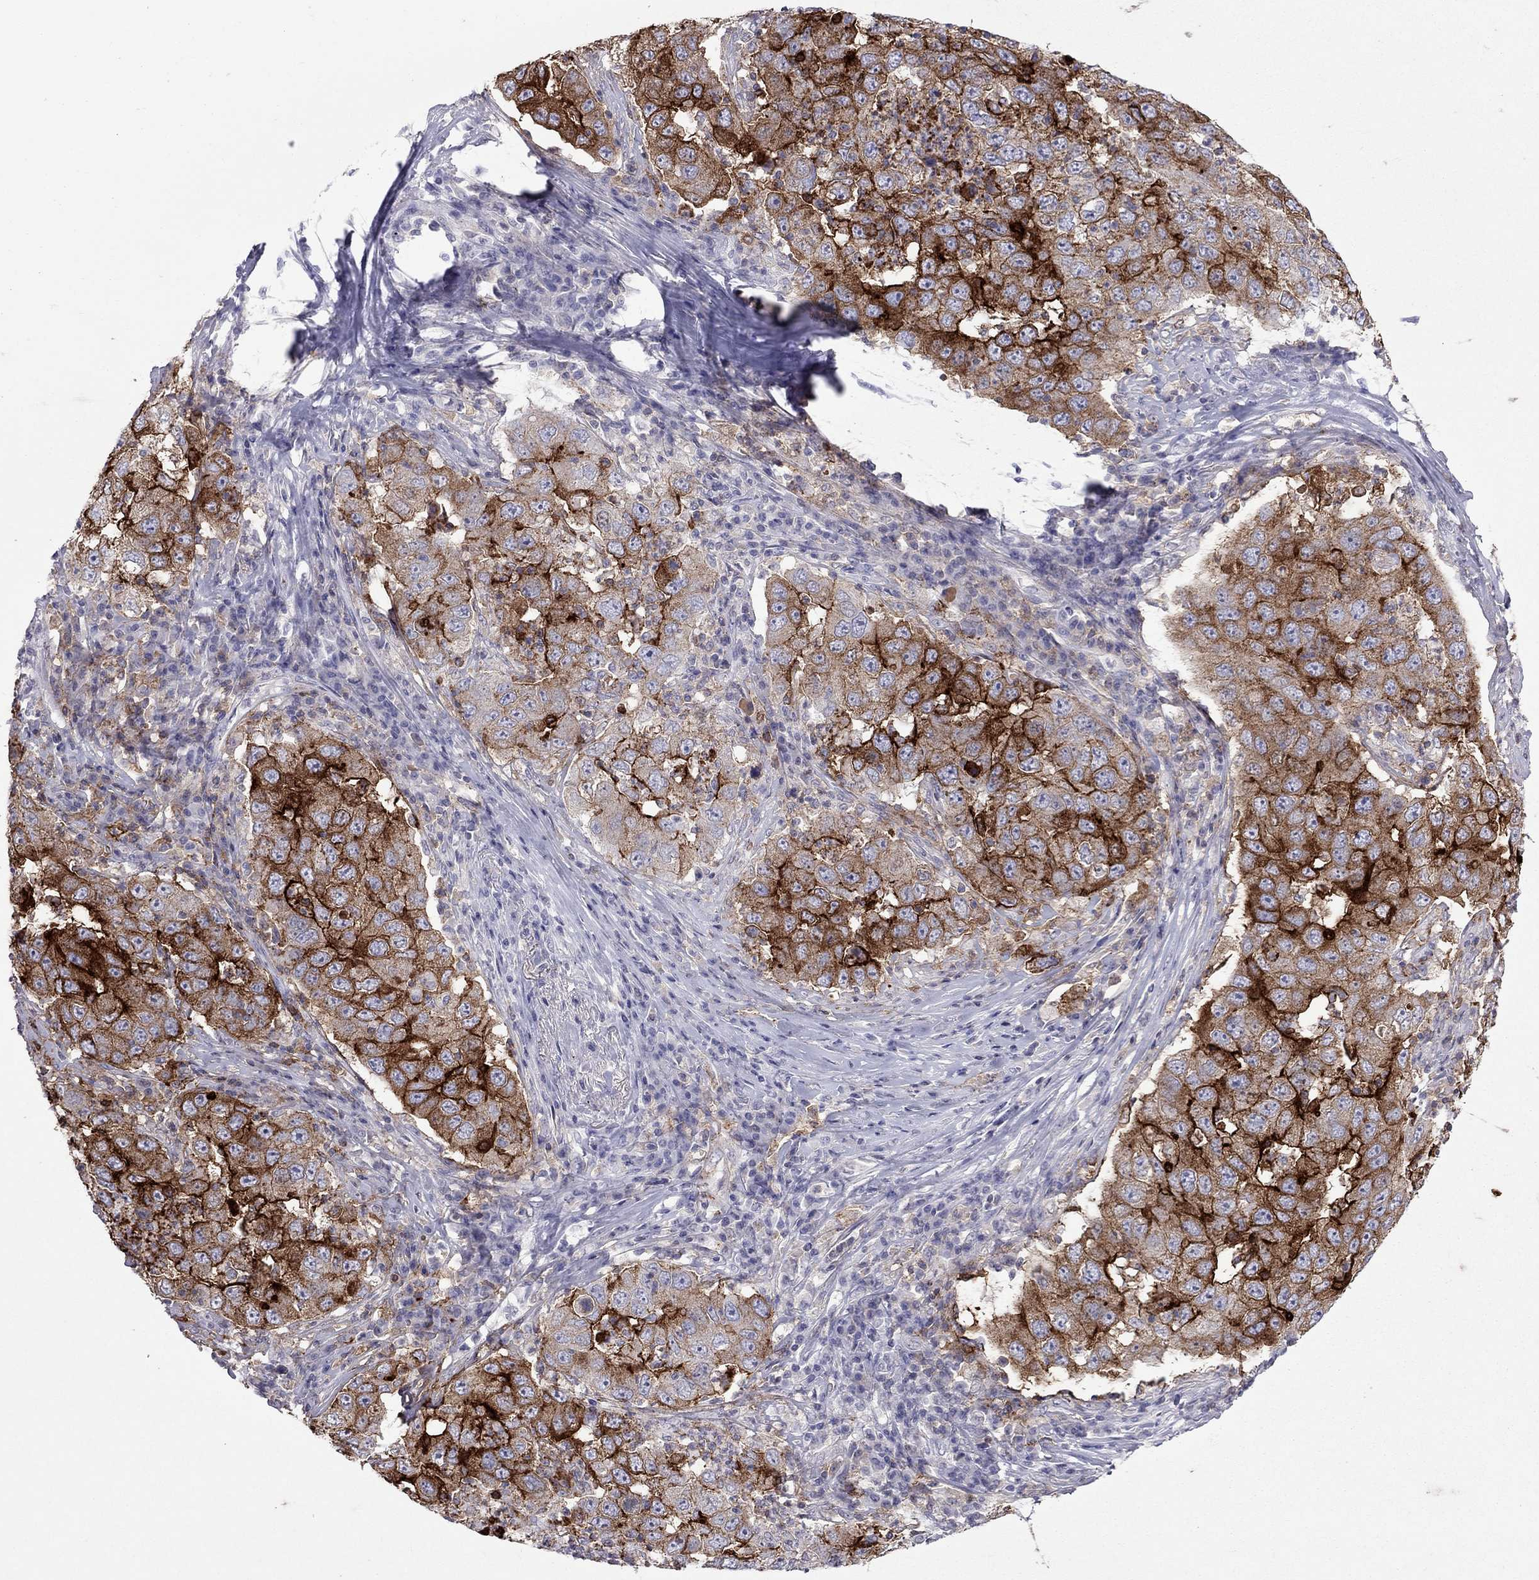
{"staining": {"intensity": "strong", "quantity": ">75%", "location": "cytoplasmic/membranous"}, "tissue": "lung cancer", "cell_type": "Tumor cells", "image_type": "cancer", "snomed": [{"axis": "morphology", "description": "Adenocarcinoma, NOS"}, {"axis": "topography", "description": "Lung"}], "caption": "Human adenocarcinoma (lung) stained with a protein marker shows strong staining in tumor cells.", "gene": "MUC16", "patient": {"sex": "male", "age": 73}}